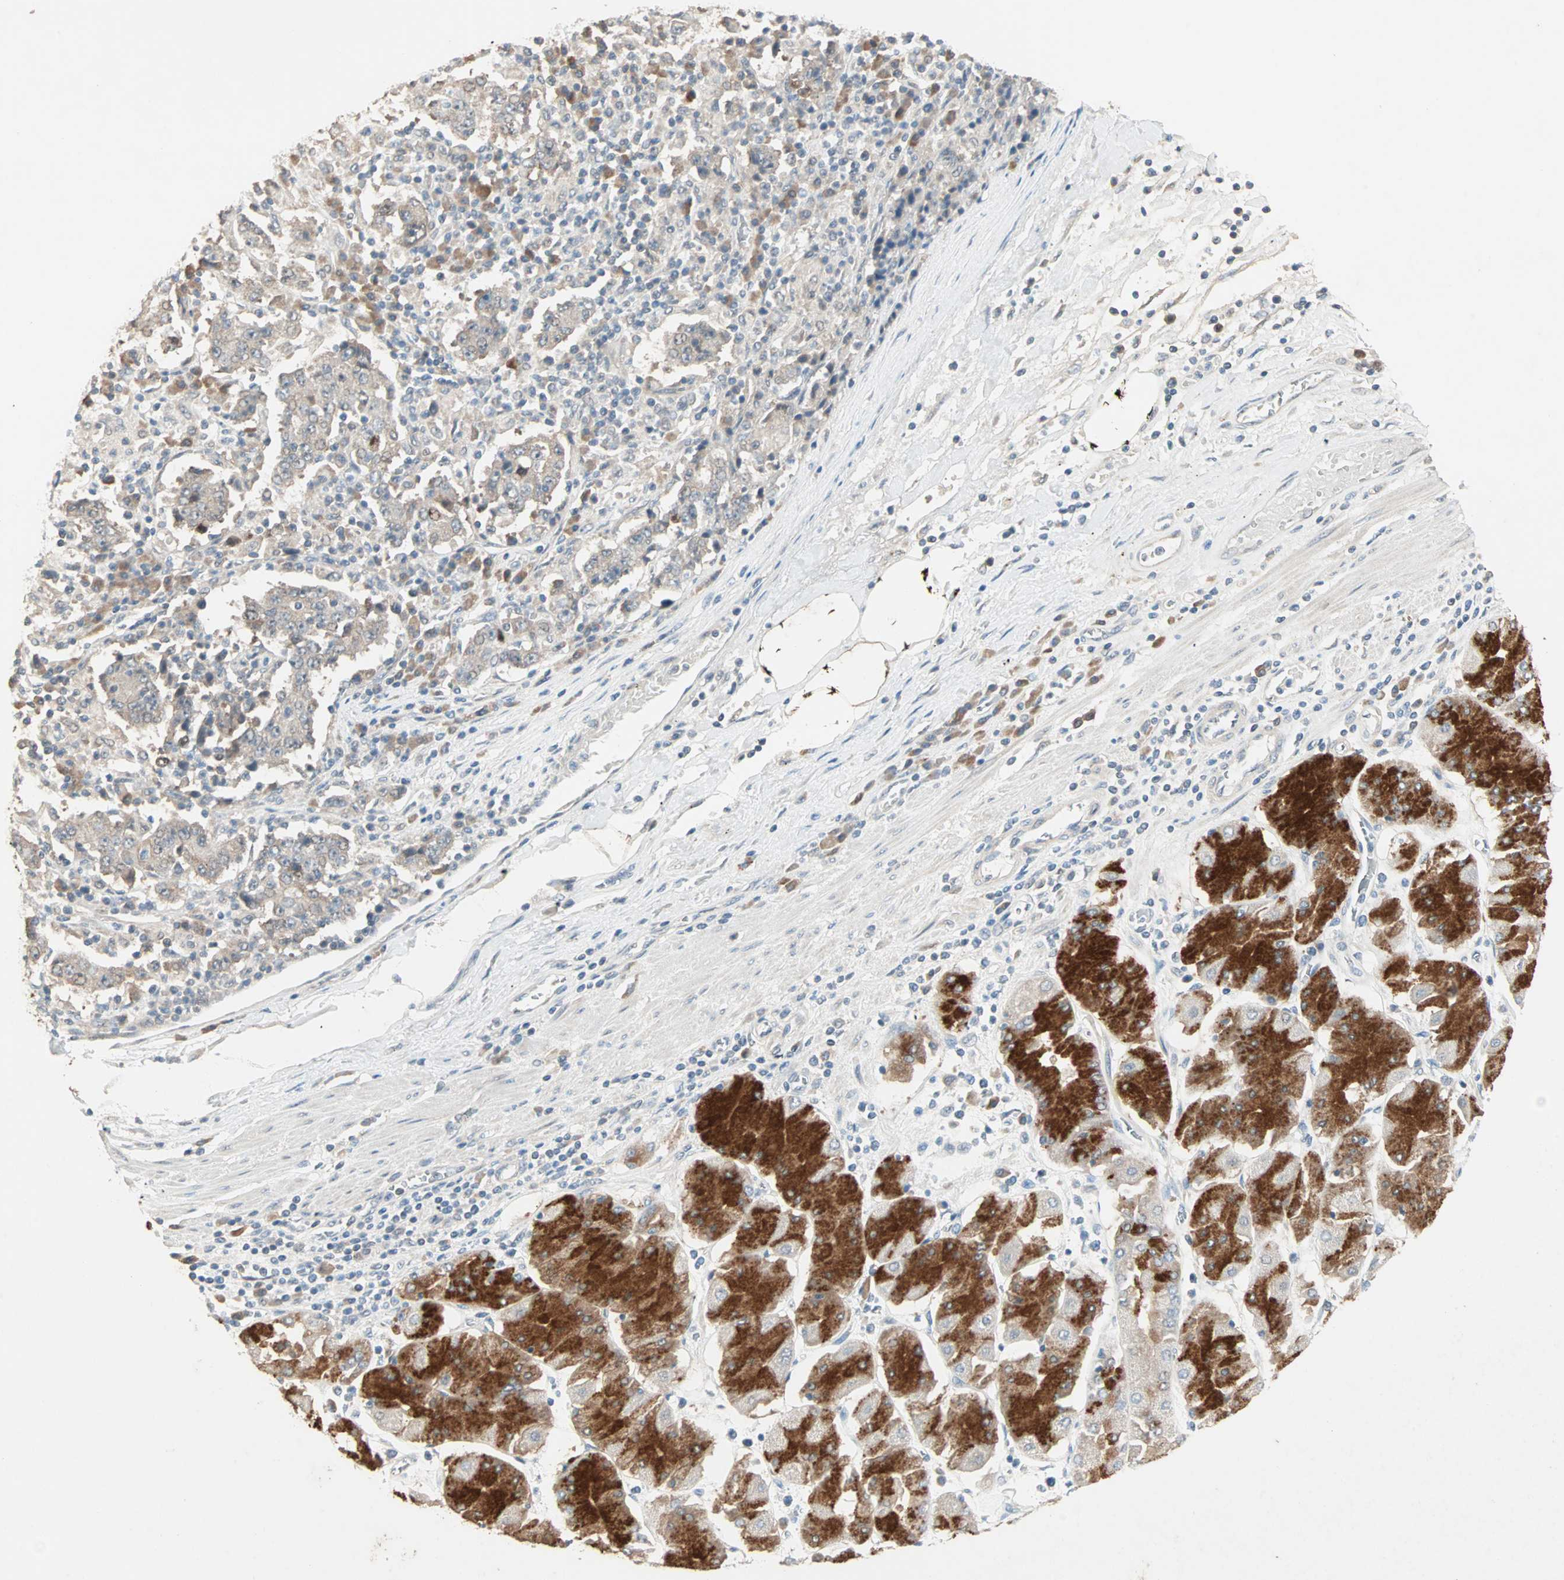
{"staining": {"intensity": "weak", "quantity": ">75%", "location": "cytoplasmic/membranous"}, "tissue": "stomach cancer", "cell_type": "Tumor cells", "image_type": "cancer", "snomed": [{"axis": "morphology", "description": "Normal tissue, NOS"}, {"axis": "morphology", "description": "Adenocarcinoma, NOS"}, {"axis": "topography", "description": "Stomach, upper"}, {"axis": "topography", "description": "Stomach"}], "caption": "Protein expression analysis of human stomach cancer (adenocarcinoma) reveals weak cytoplasmic/membranous staining in approximately >75% of tumor cells. The staining is performed using DAB brown chromogen to label protein expression. The nuclei are counter-stained blue using hematoxylin.", "gene": "TTF2", "patient": {"sex": "male", "age": 59}}